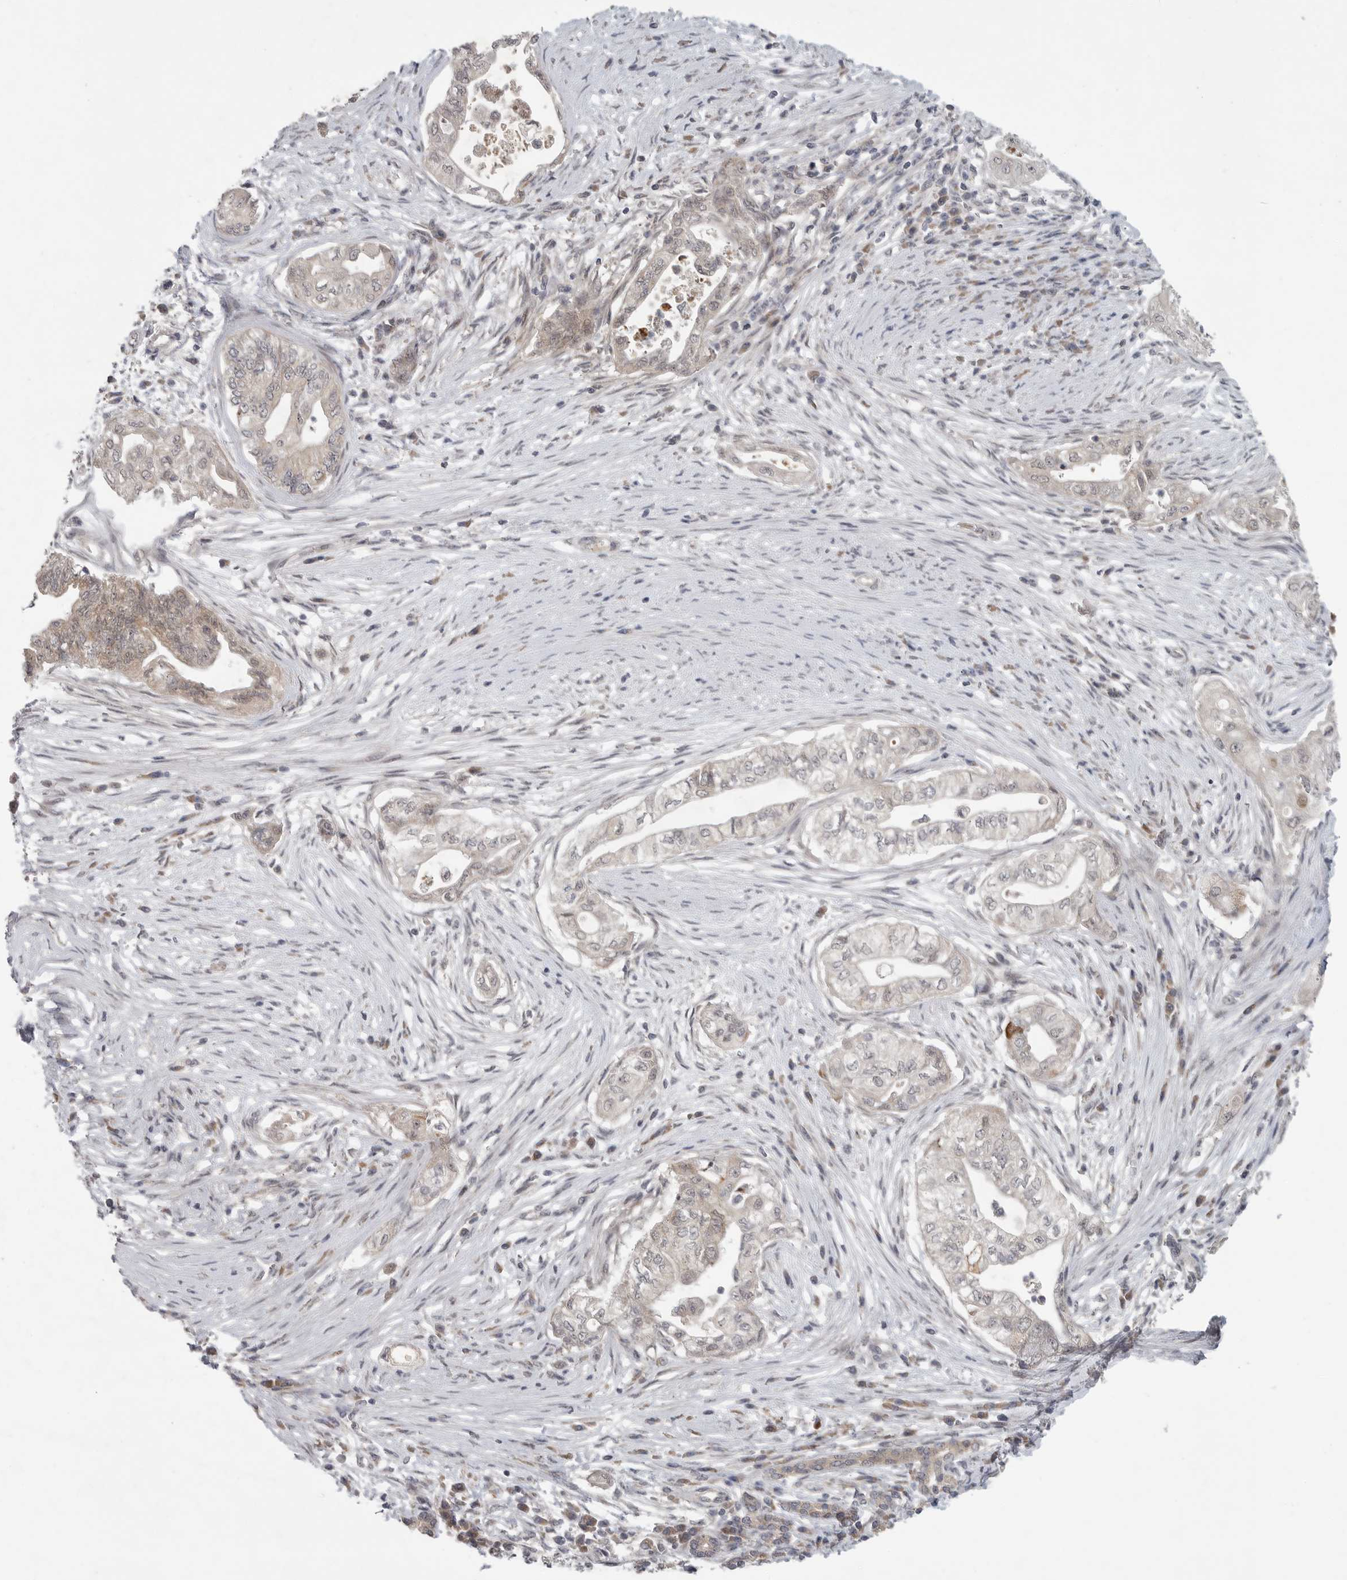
{"staining": {"intensity": "weak", "quantity": "<25%", "location": "cytoplasmic/membranous"}, "tissue": "pancreatic cancer", "cell_type": "Tumor cells", "image_type": "cancer", "snomed": [{"axis": "morphology", "description": "Adenocarcinoma, NOS"}, {"axis": "topography", "description": "Pancreas"}], "caption": "IHC micrograph of neoplastic tissue: human pancreatic cancer stained with DAB (3,3'-diaminobenzidine) shows no significant protein expression in tumor cells.", "gene": "FBXO43", "patient": {"sex": "male", "age": 72}}